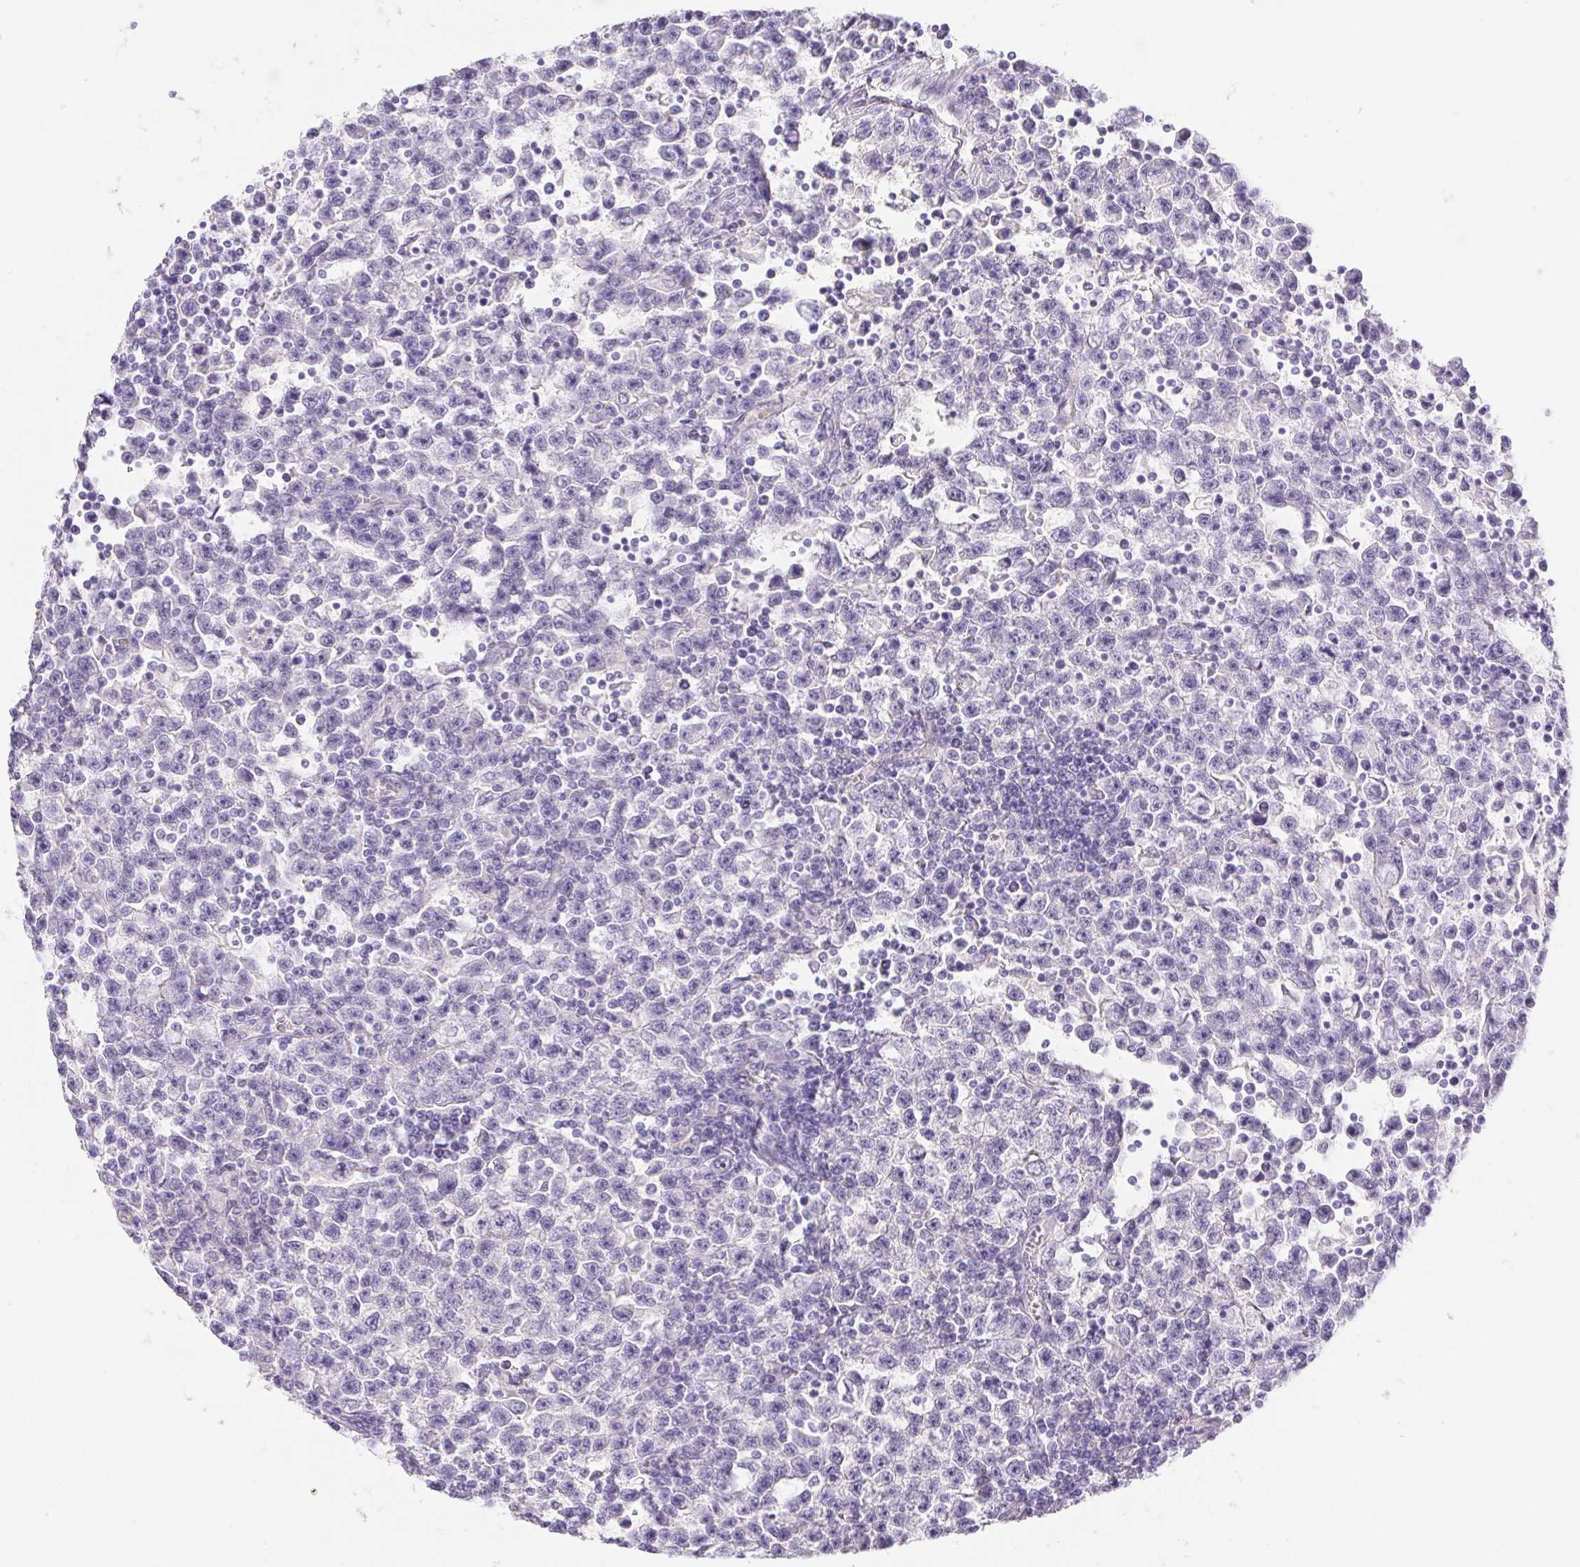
{"staining": {"intensity": "negative", "quantity": "none", "location": "none"}, "tissue": "testis cancer", "cell_type": "Tumor cells", "image_type": "cancer", "snomed": [{"axis": "morphology", "description": "Seminoma, NOS"}, {"axis": "topography", "description": "Testis"}], "caption": "An image of human testis cancer (seminoma) is negative for staining in tumor cells. (DAB immunohistochemistry (IHC), high magnification).", "gene": "PNLIP", "patient": {"sex": "male", "age": 31}}